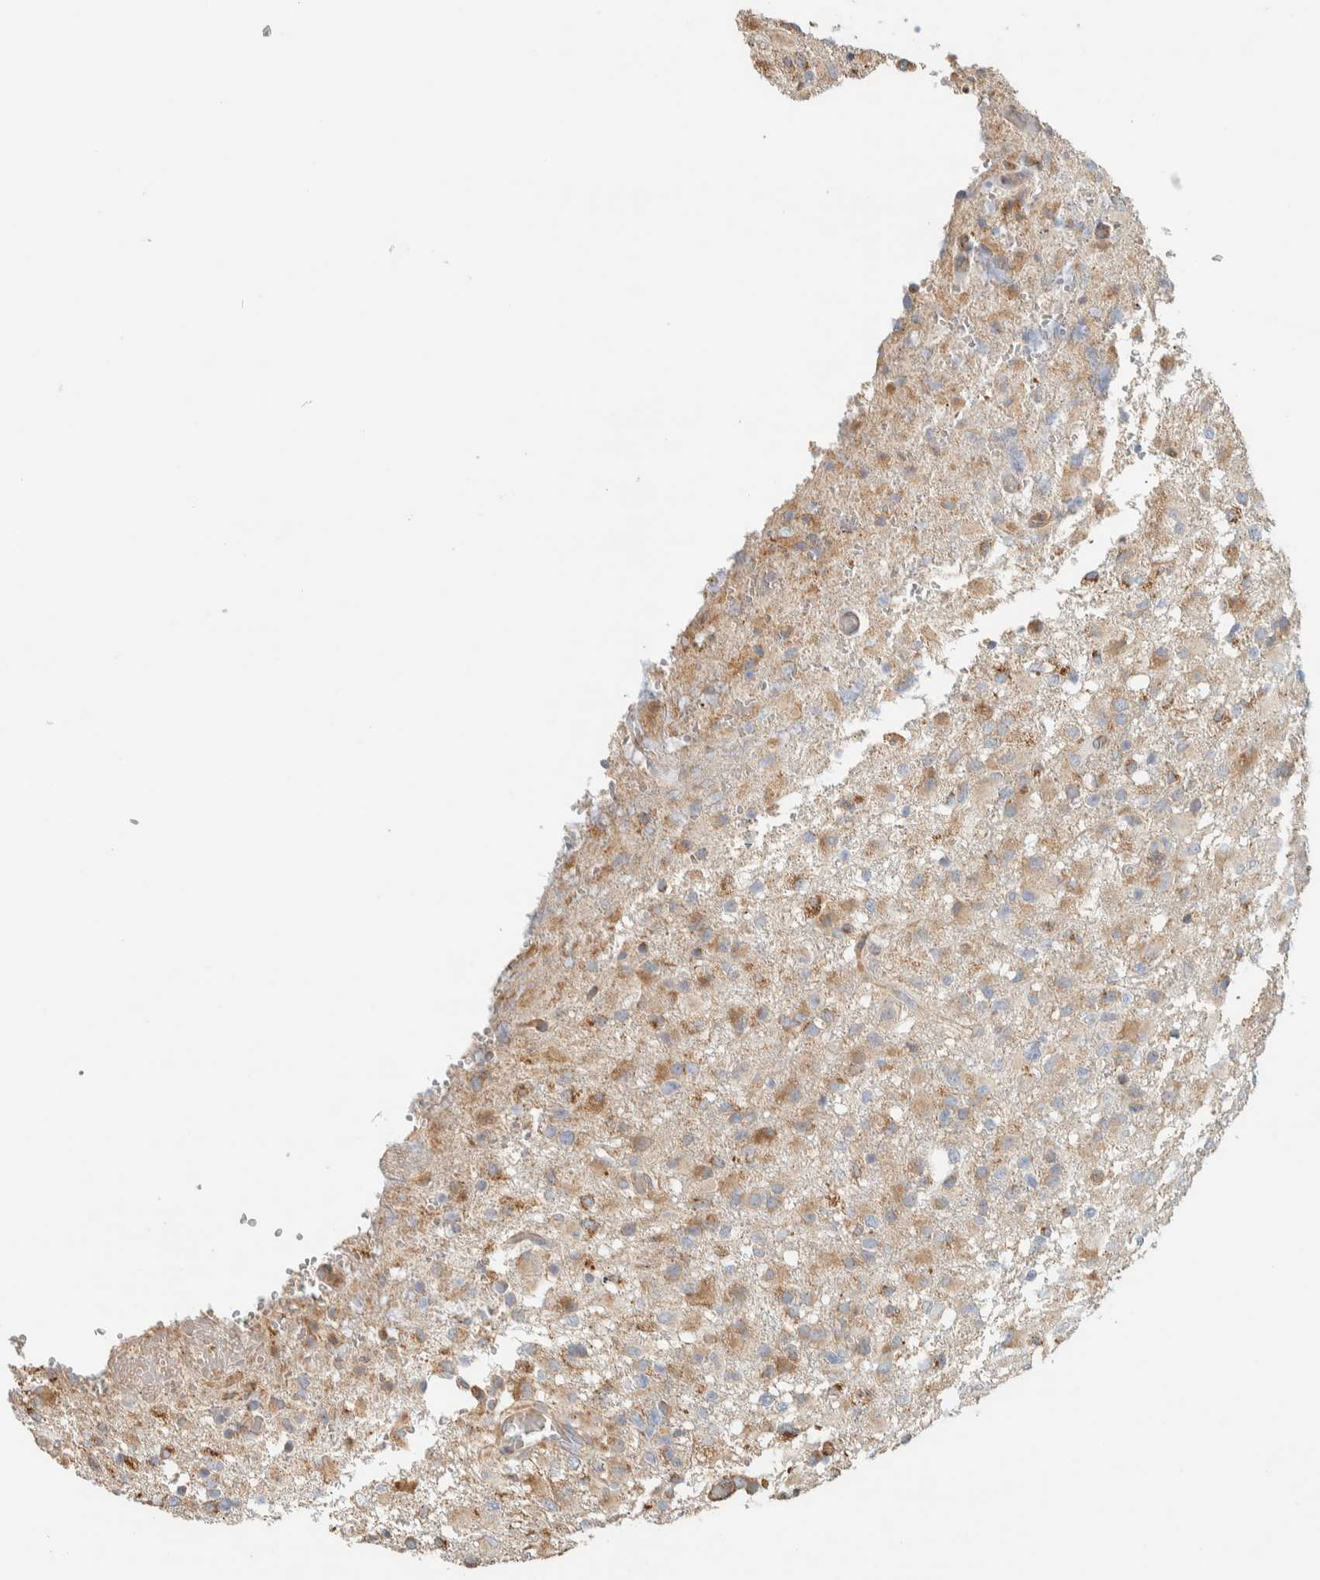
{"staining": {"intensity": "moderate", "quantity": "<25%", "location": "cytoplasmic/membranous"}, "tissue": "glioma", "cell_type": "Tumor cells", "image_type": "cancer", "snomed": [{"axis": "morphology", "description": "Glioma, malignant, High grade"}, {"axis": "topography", "description": "Brain"}], "caption": "The micrograph exhibits a brown stain indicating the presence of a protein in the cytoplasmic/membranous of tumor cells in glioma. The staining was performed using DAB to visualize the protein expression in brown, while the nuclei were stained in blue with hematoxylin (Magnification: 20x).", "gene": "RAB11FIP1", "patient": {"sex": "female", "age": 57}}